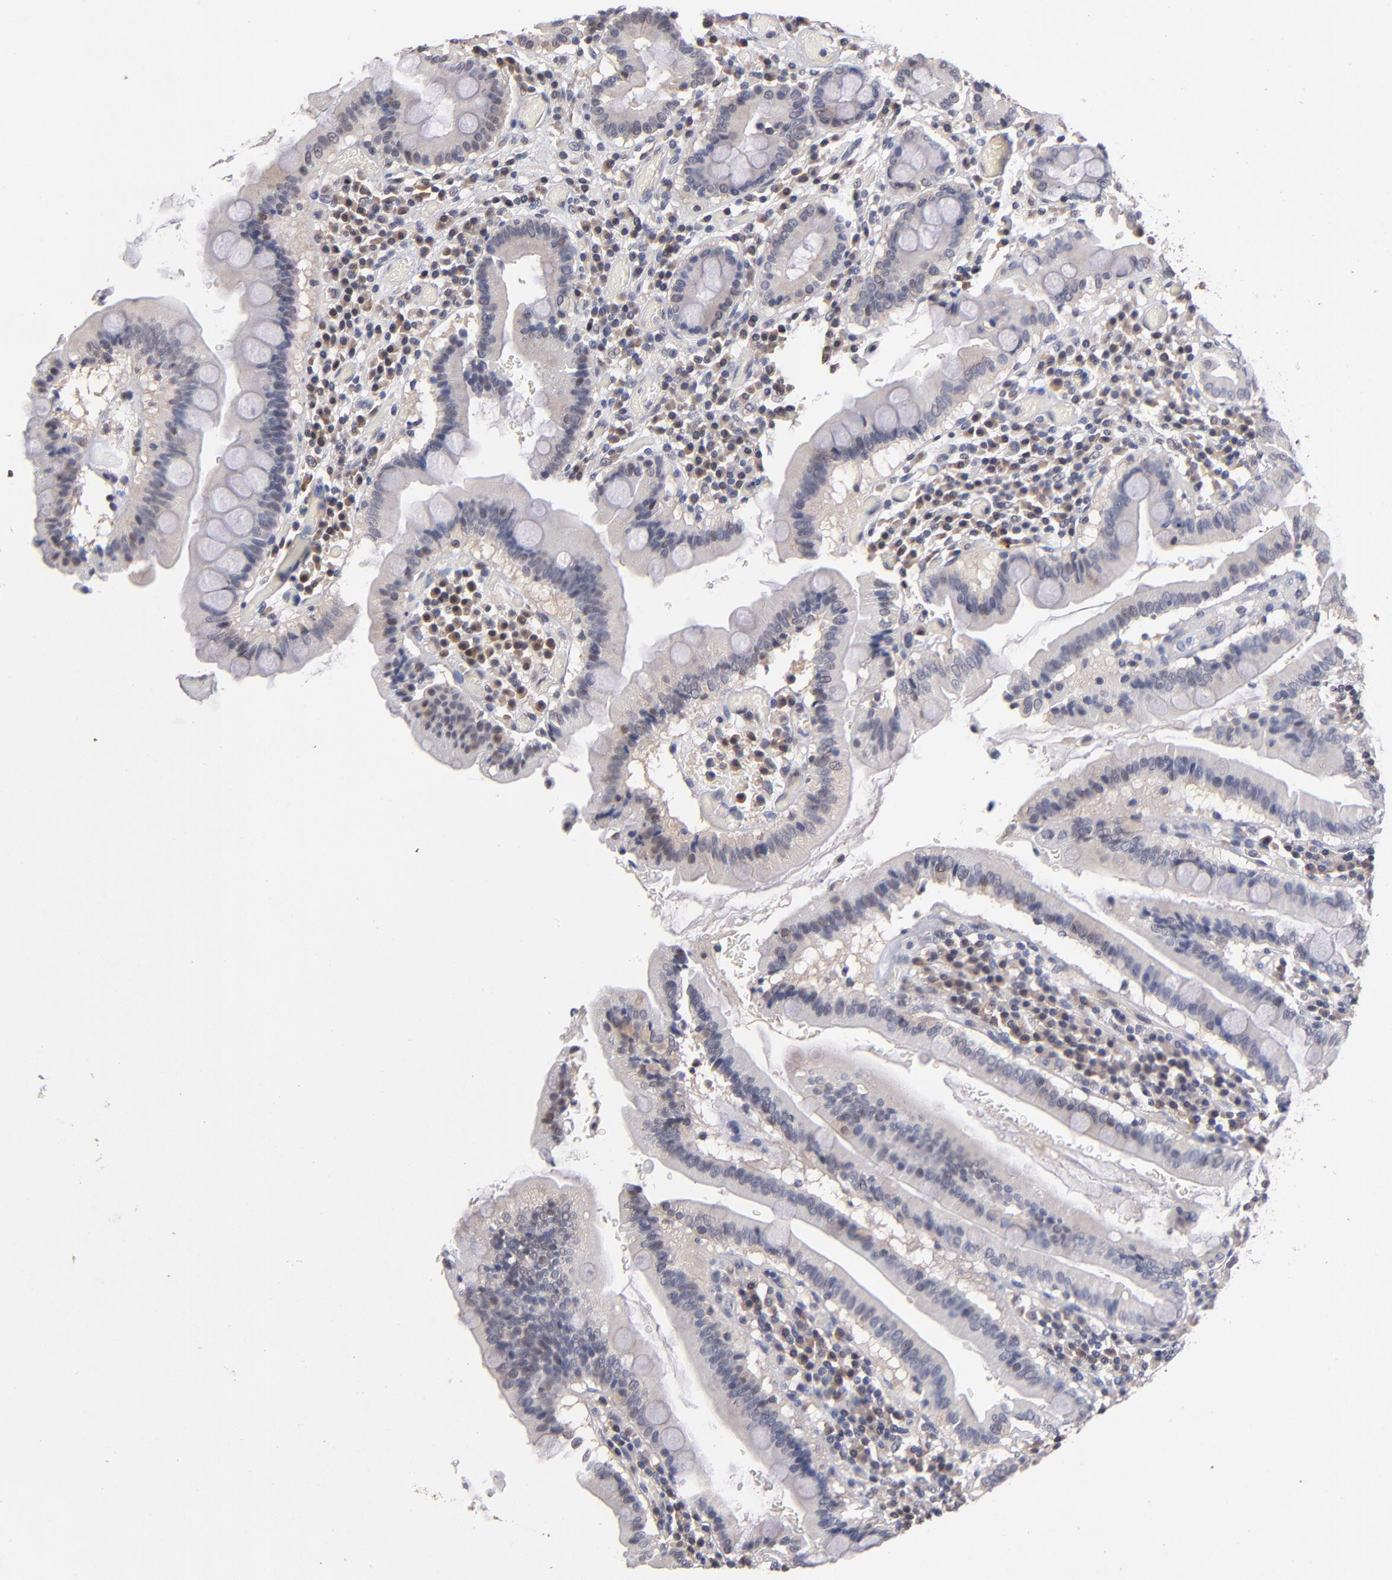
{"staining": {"intensity": "negative", "quantity": "none", "location": "none"}, "tissue": "duodenum", "cell_type": "Glandular cells", "image_type": "normal", "snomed": [{"axis": "morphology", "description": "Normal tissue, NOS"}, {"axis": "topography", "description": "Stomach, lower"}, {"axis": "topography", "description": "Duodenum"}], "caption": "This is an immunohistochemistry micrograph of benign human duodenum. There is no staining in glandular cells.", "gene": "PSMD10", "patient": {"sex": "male", "age": 84}}